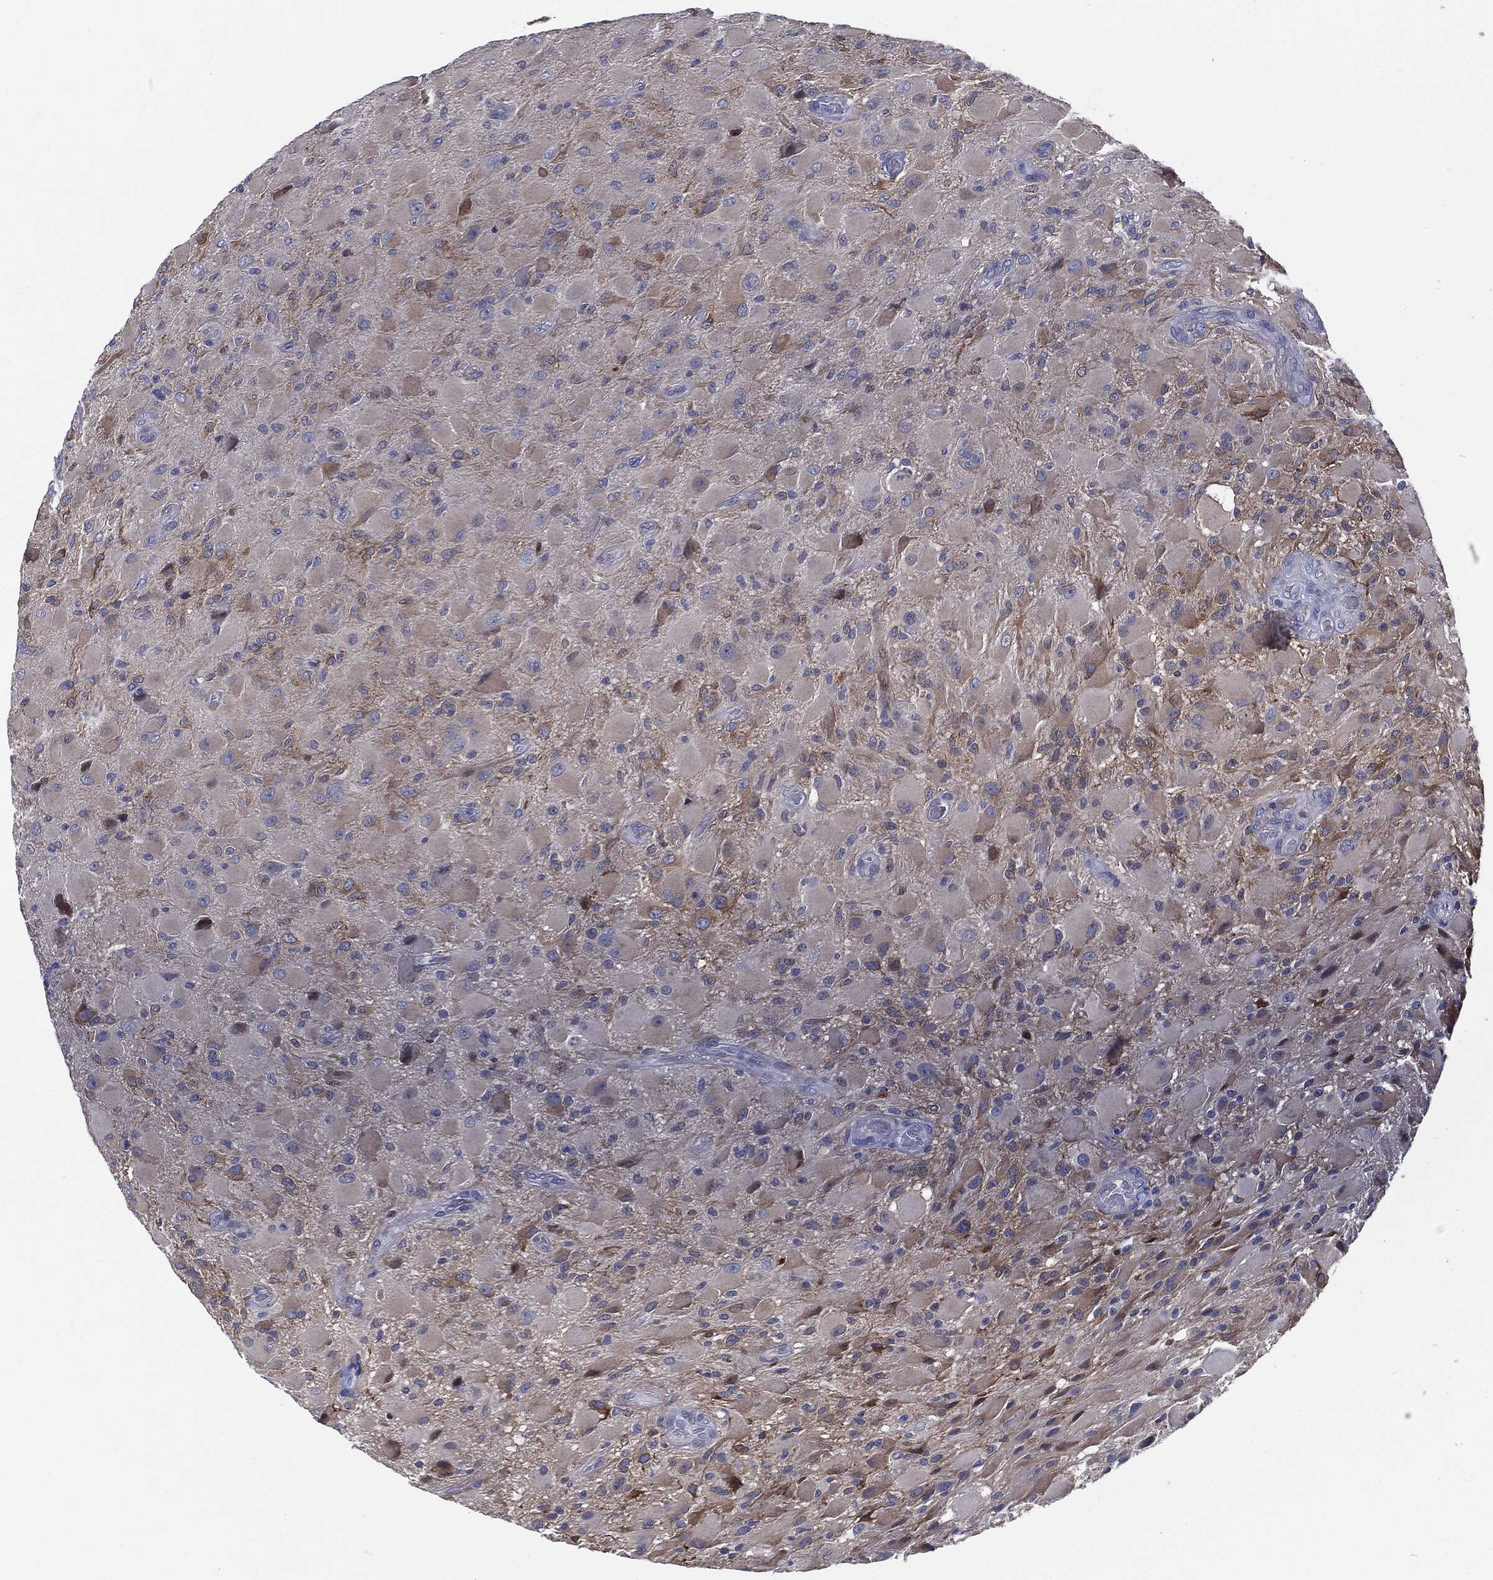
{"staining": {"intensity": "negative", "quantity": "none", "location": "none"}, "tissue": "glioma", "cell_type": "Tumor cells", "image_type": "cancer", "snomed": [{"axis": "morphology", "description": "Glioma, malignant, High grade"}, {"axis": "topography", "description": "Cerebral cortex"}], "caption": "Human high-grade glioma (malignant) stained for a protein using immunohistochemistry exhibits no expression in tumor cells.", "gene": "KRT5", "patient": {"sex": "male", "age": 35}}